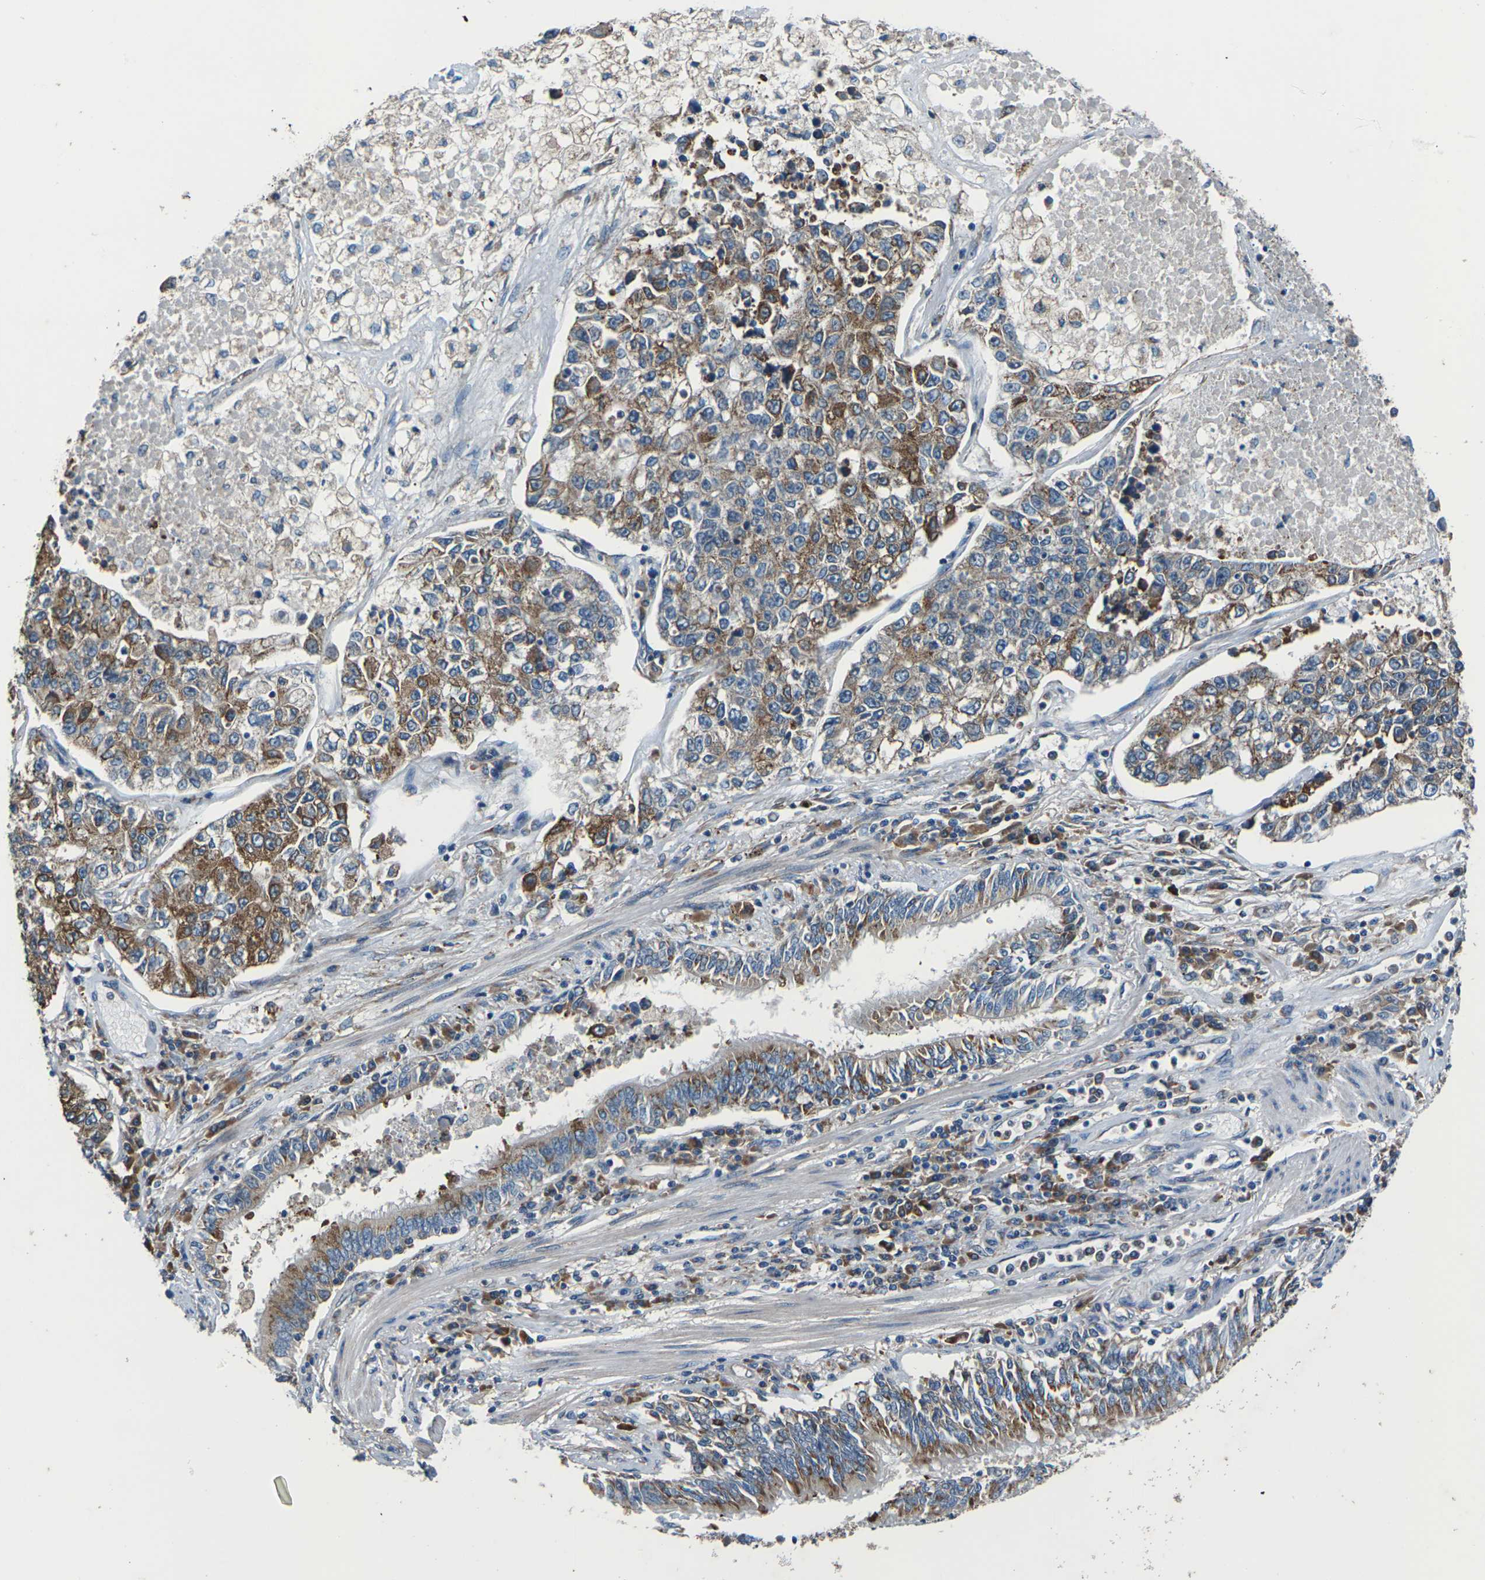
{"staining": {"intensity": "moderate", "quantity": ">75%", "location": "cytoplasmic/membranous"}, "tissue": "lung cancer", "cell_type": "Tumor cells", "image_type": "cancer", "snomed": [{"axis": "morphology", "description": "Adenocarcinoma, NOS"}, {"axis": "topography", "description": "Lung"}], "caption": "Tumor cells reveal medium levels of moderate cytoplasmic/membranous expression in approximately >75% of cells in lung cancer.", "gene": "GABRP", "patient": {"sex": "male", "age": 49}}